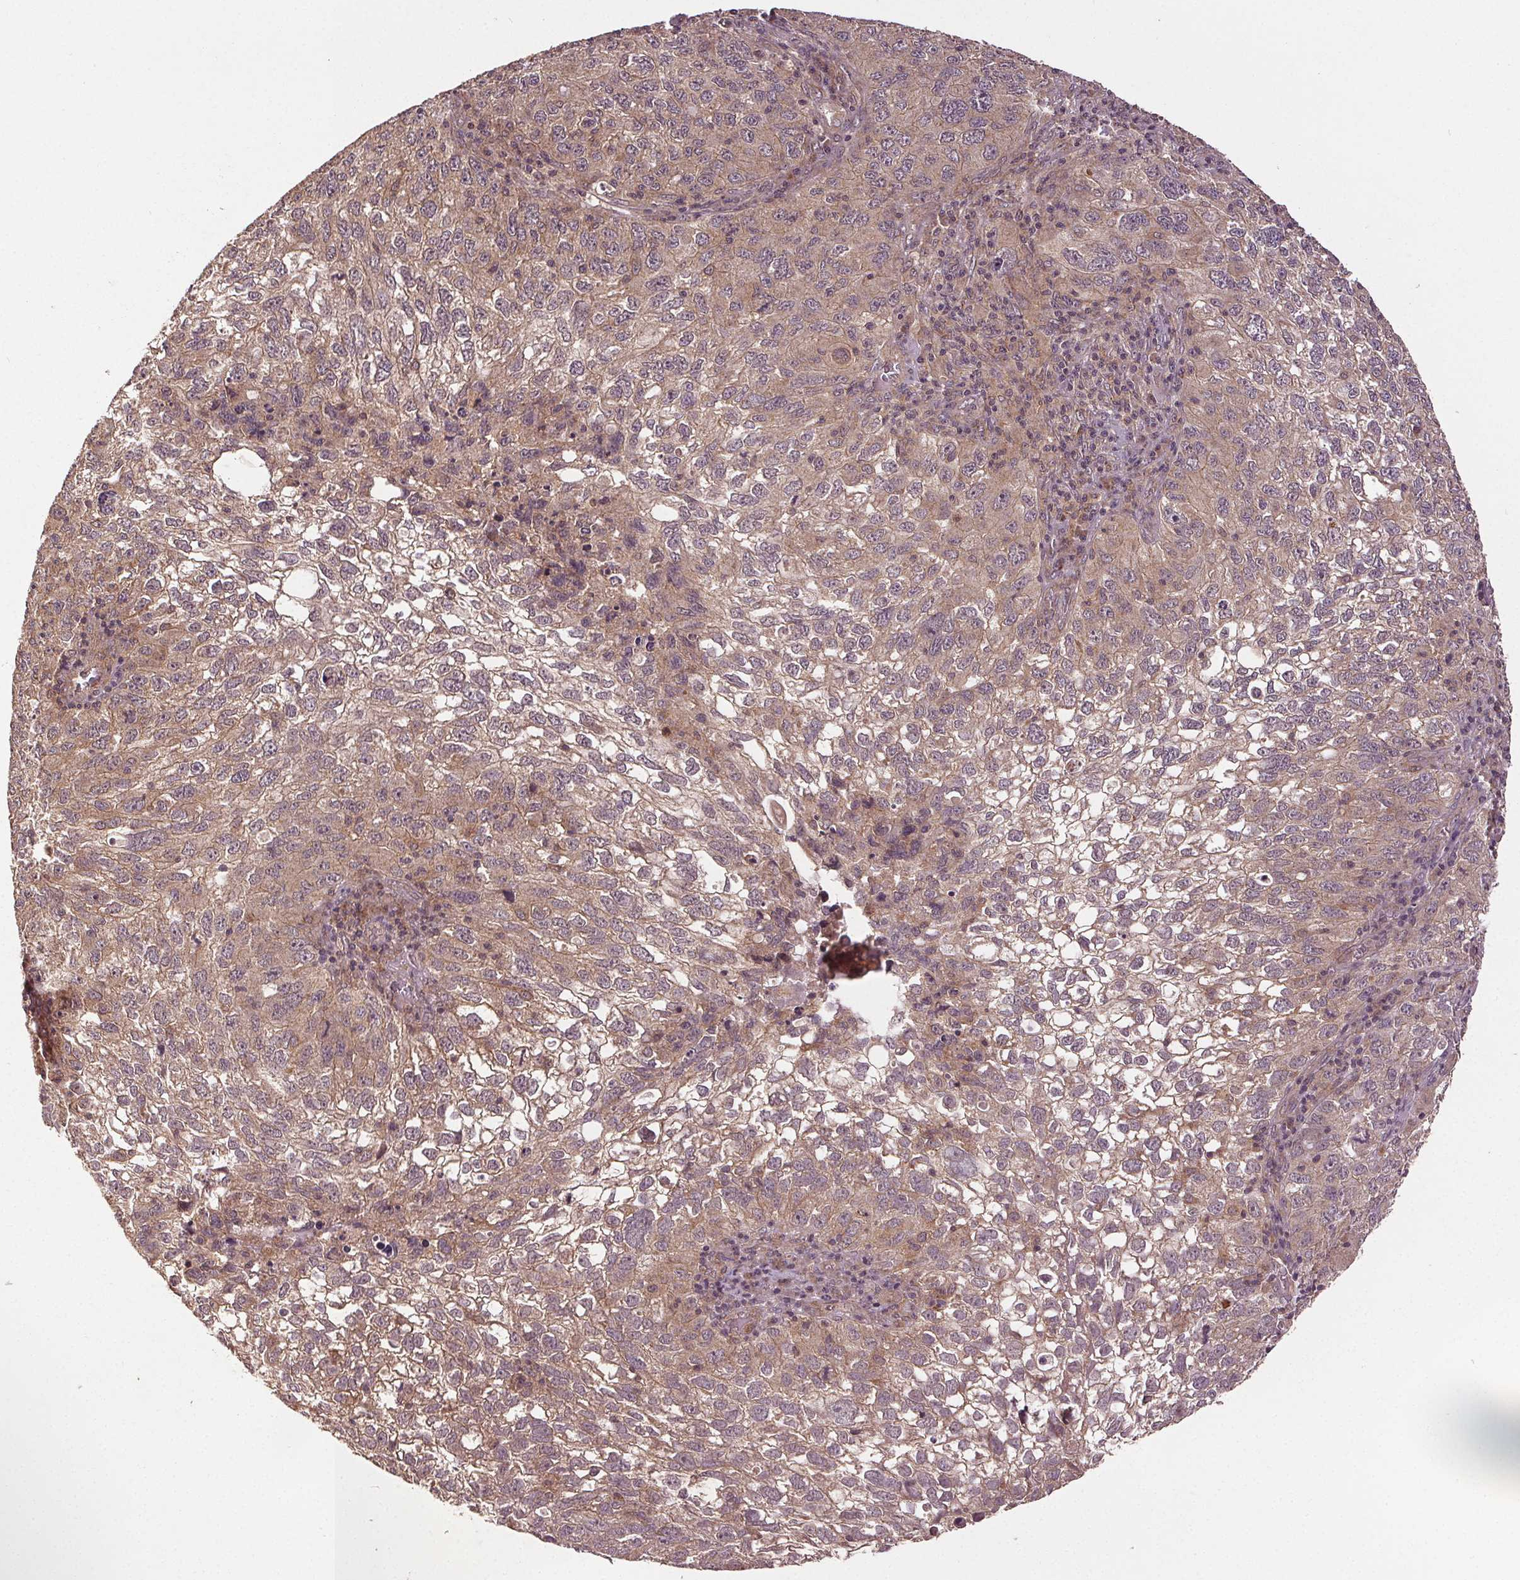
{"staining": {"intensity": "weak", "quantity": ">75%", "location": "cytoplasmic/membranous"}, "tissue": "cervical cancer", "cell_type": "Tumor cells", "image_type": "cancer", "snomed": [{"axis": "morphology", "description": "Squamous cell carcinoma, NOS"}, {"axis": "topography", "description": "Cervix"}], "caption": "The histopathology image exhibits staining of squamous cell carcinoma (cervical), revealing weak cytoplasmic/membranous protein staining (brown color) within tumor cells.", "gene": "EPHB3", "patient": {"sex": "female", "age": 55}}